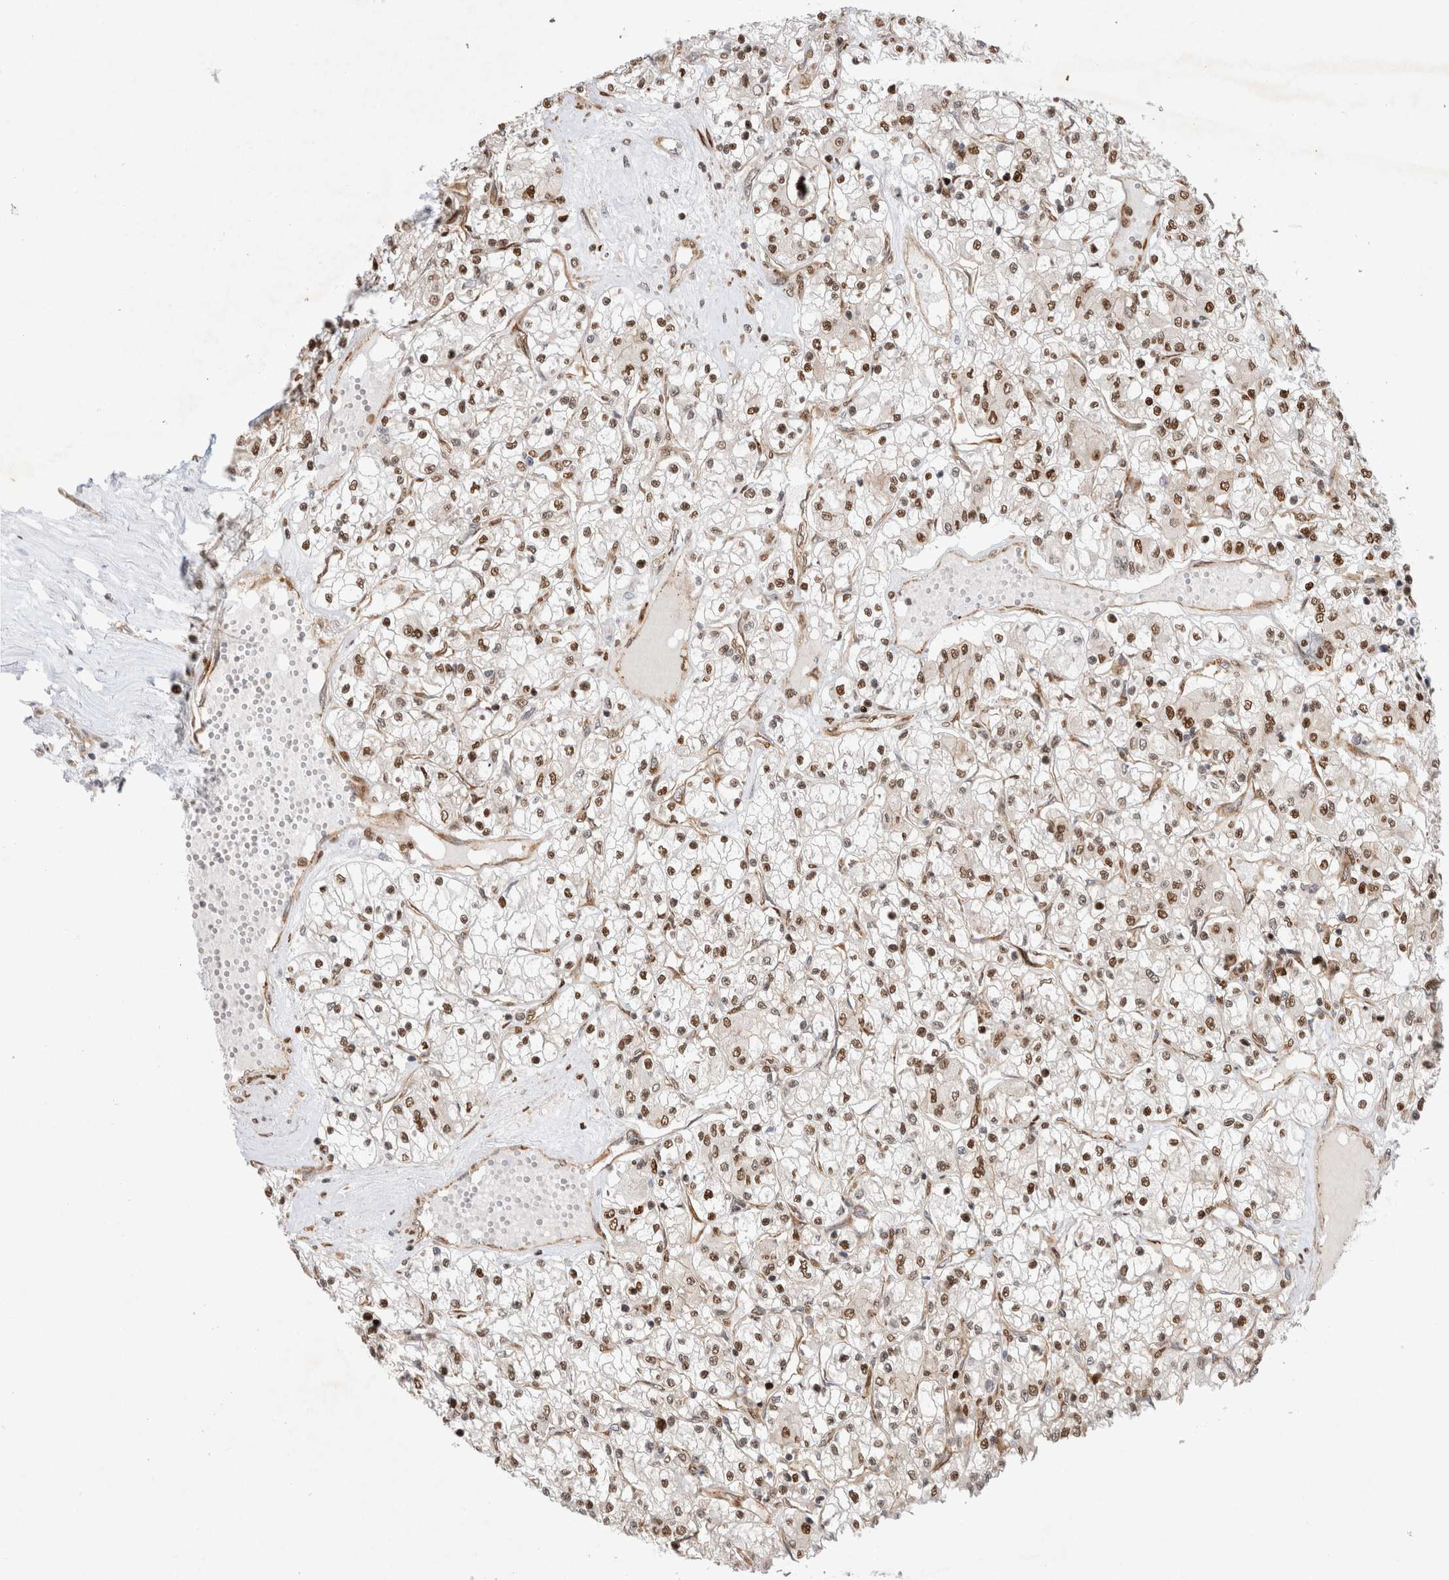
{"staining": {"intensity": "moderate", "quantity": ">75%", "location": "nuclear"}, "tissue": "renal cancer", "cell_type": "Tumor cells", "image_type": "cancer", "snomed": [{"axis": "morphology", "description": "Adenocarcinoma, NOS"}, {"axis": "topography", "description": "Kidney"}], "caption": "Protein expression analysis of human renal cancer (adenocarcinoma) reveals moderate nuclear staining in approximately >75% of tumor cells. Immunohistochemistry stains the protein of interest in brown and the nuclei are stained blue.", "gene": "TCF4", "patient": {"sex": "female", "age": 59}}